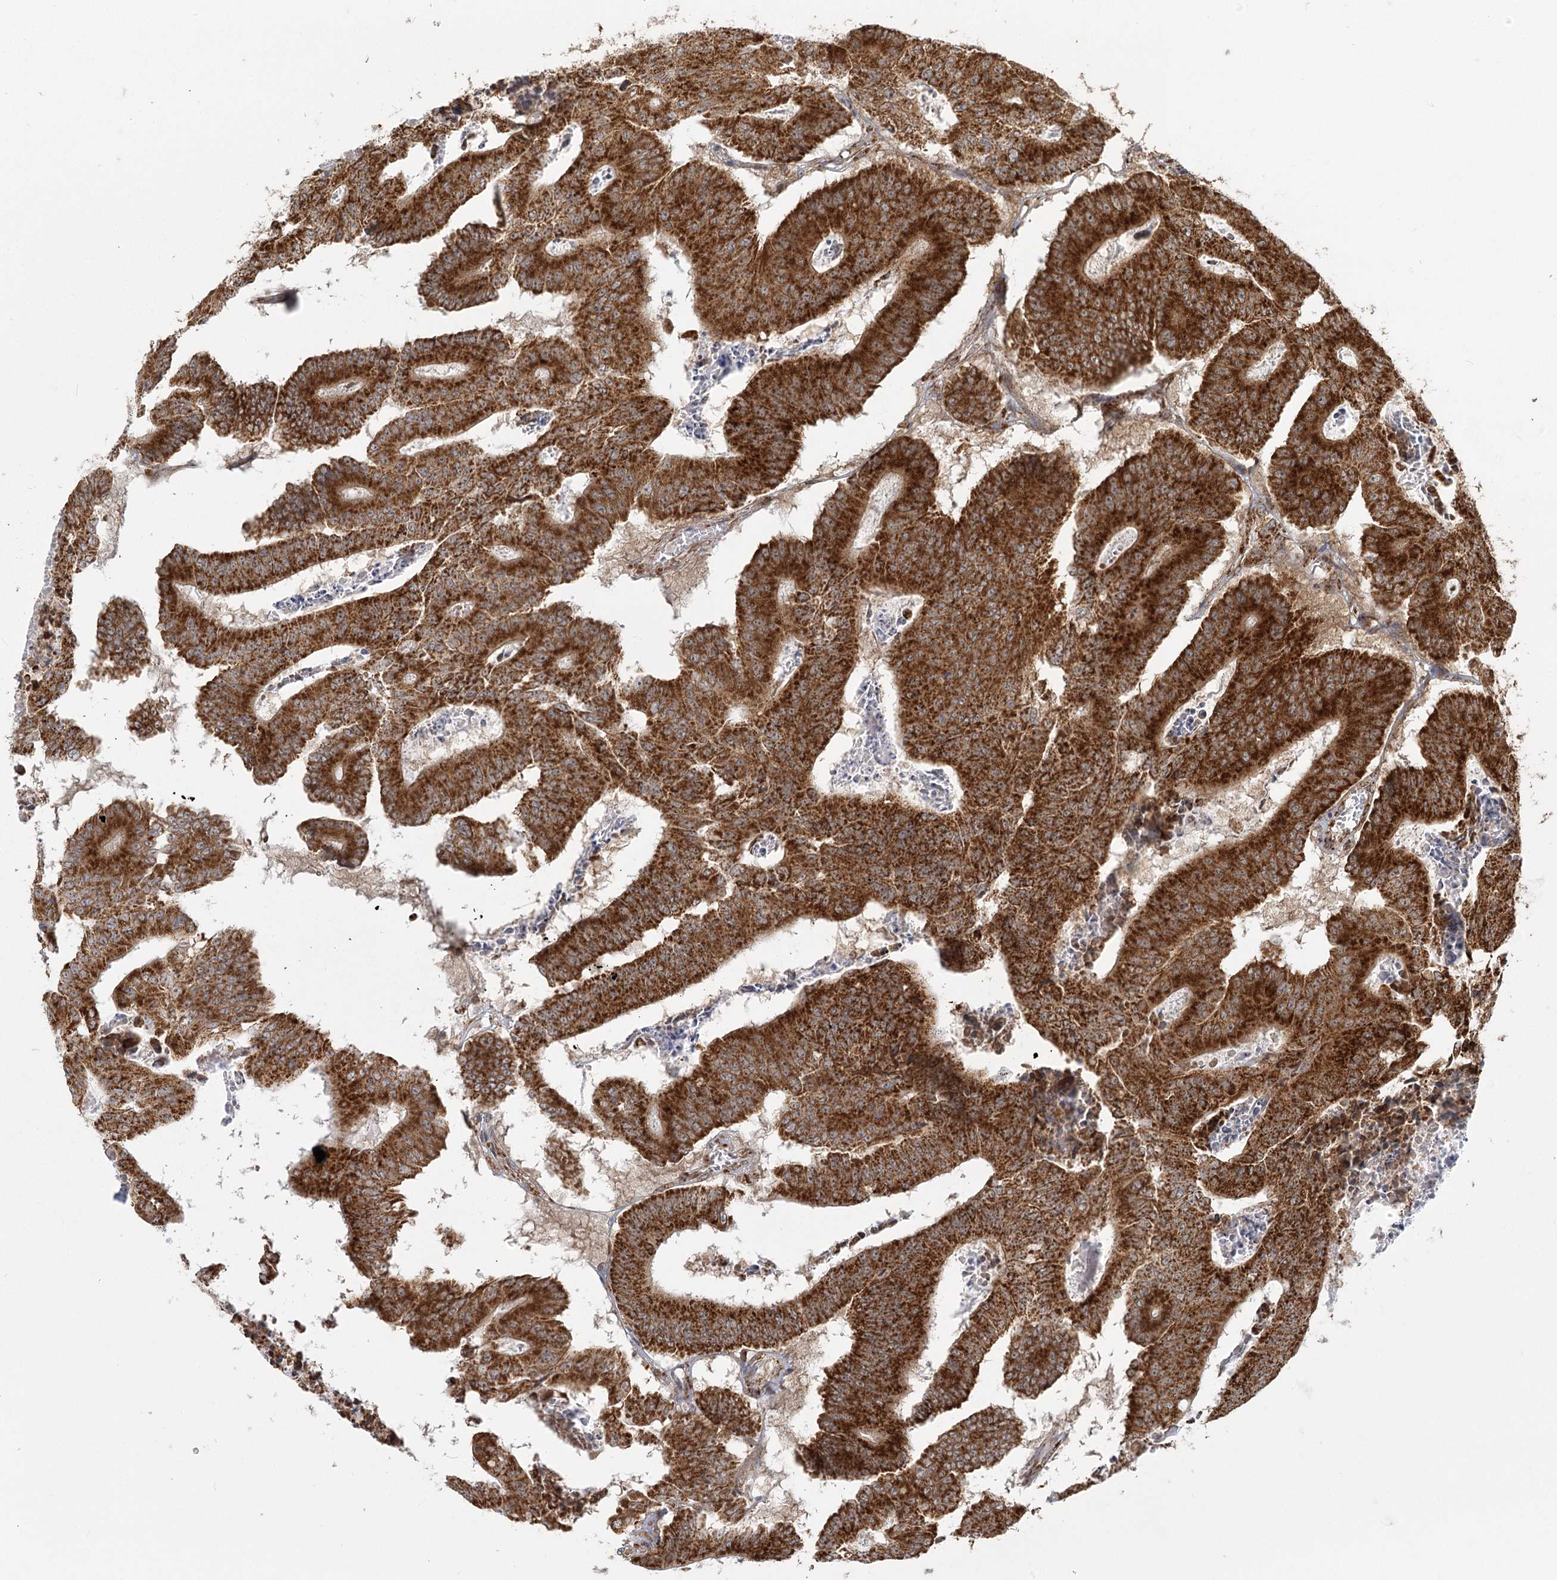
{"staining": {"intensity": "strong", "quantity": ">75%", "location": "cytoplasmic/membranous"}, "tissue": "colorectal cancer", "cell_type": "Tumor cells", "image_type": "cancer", "snomed": [{"axis": "morphology", "description": "Adenocarcinoma, NOS"}, {"axis": "topography", "description": "Colon"}], "caption": "A high-resolution micrograph shows immunohistochemistry staining of colorectal cancer (adenocarcinoma), which demonstrates strong cytoplasmic/membranous positivity in about >75% of tumor cells.", "gene": "LACTB", "patient": {"sex": "male", "age": 87}}